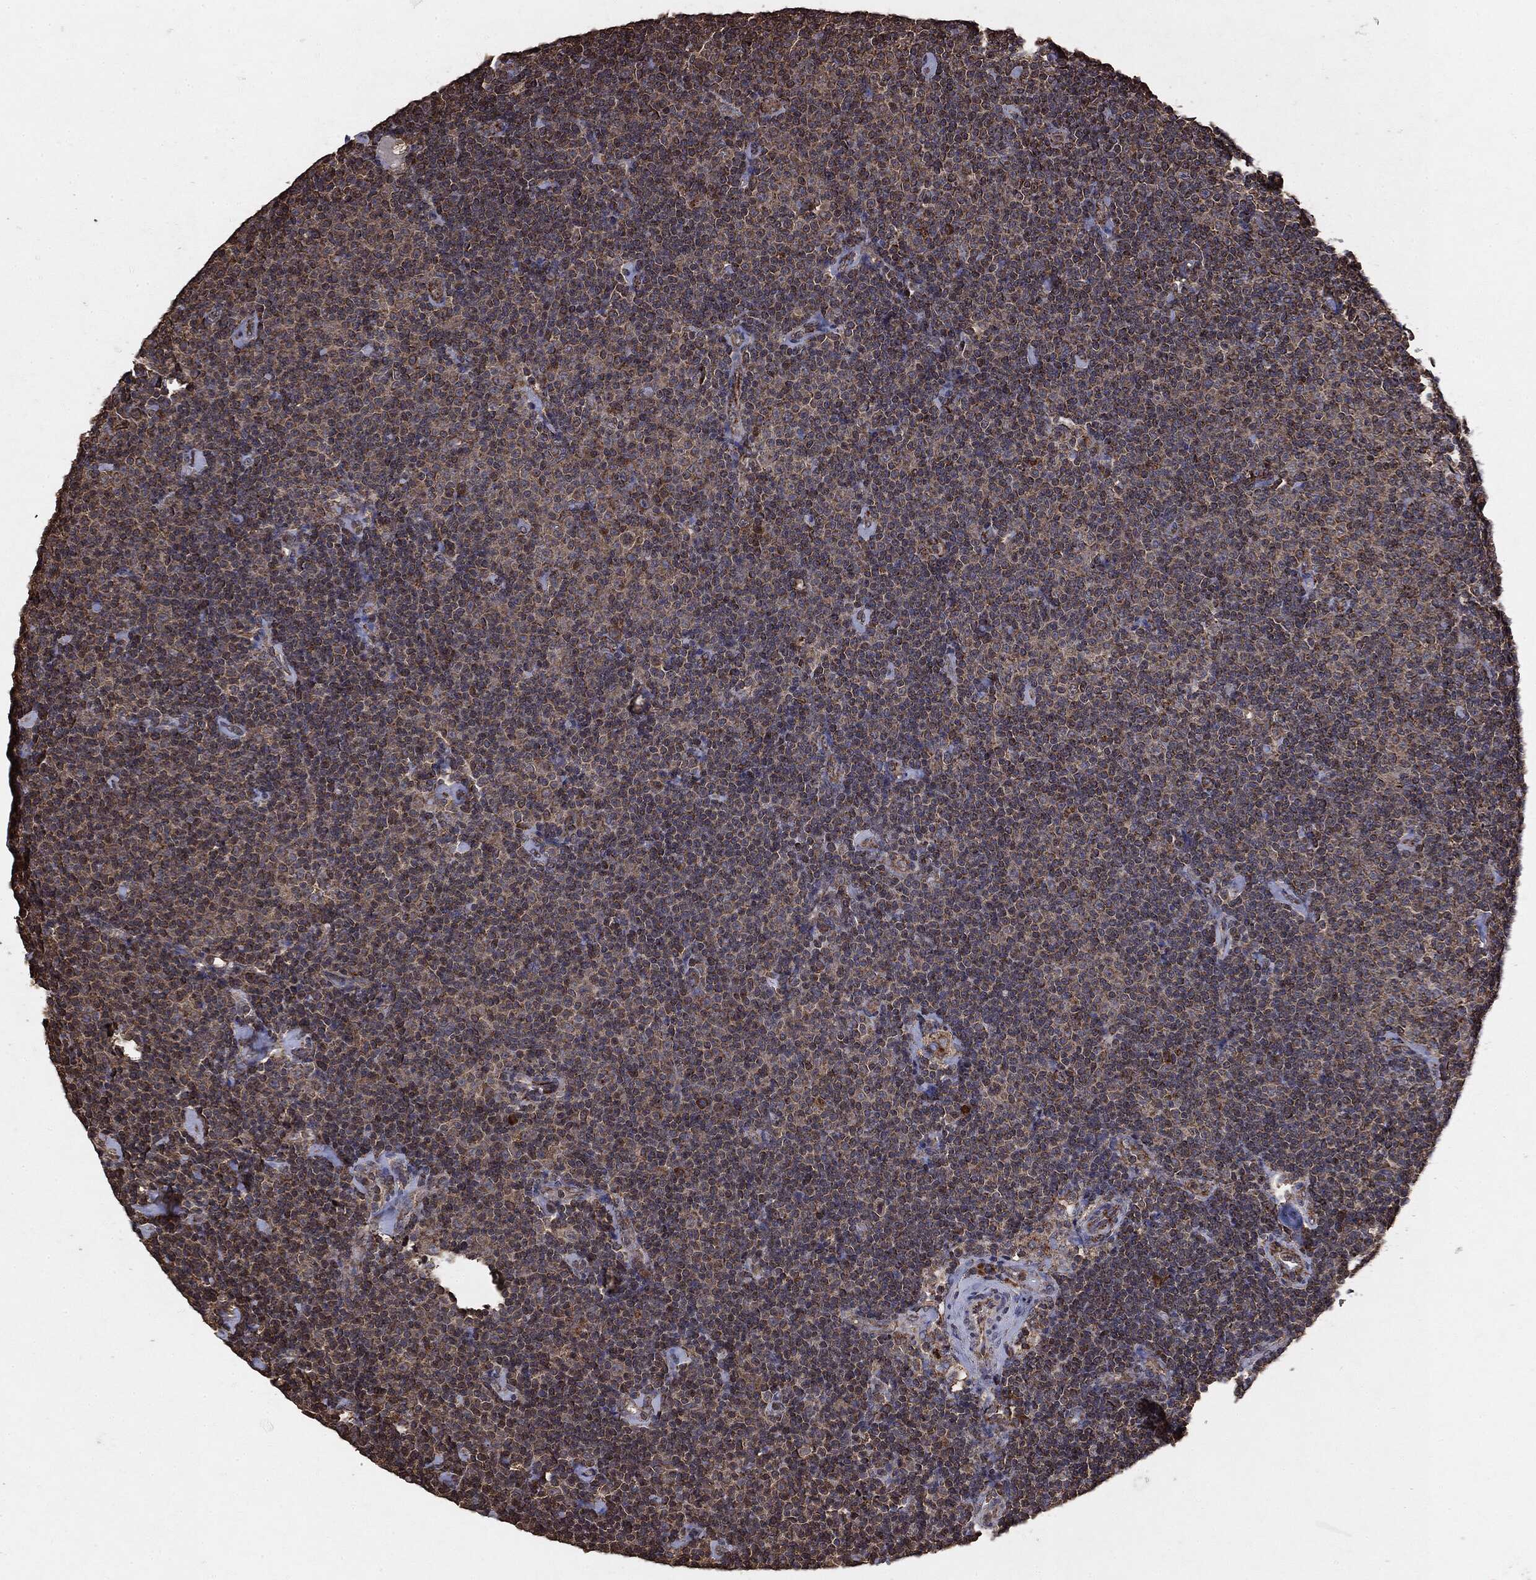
{"staining": {"intensity": "moderate", "quantity": ">75%", "location": "cytoplasmic/membranous"}, "tissue": "lymphoma", "cell_type": "Tumor cells", "image_type": "cancer", "snomed": [{"axis": "morphology", "description": "Malignant lymphoma, non-Hodgkin's type, Low grade"}, {"axis": "topography", "description": "Lymph node"}], "caption": "Immunohistochemical staining of low-grade malignant lymphoma, non-Hodgkin's type shows medium levels of moderate cytoplasmic/membranous protein staining in approximately >75% of tumor cells.", "gene": "MTOR", "patient": {"sex": "male", "age": 81}}